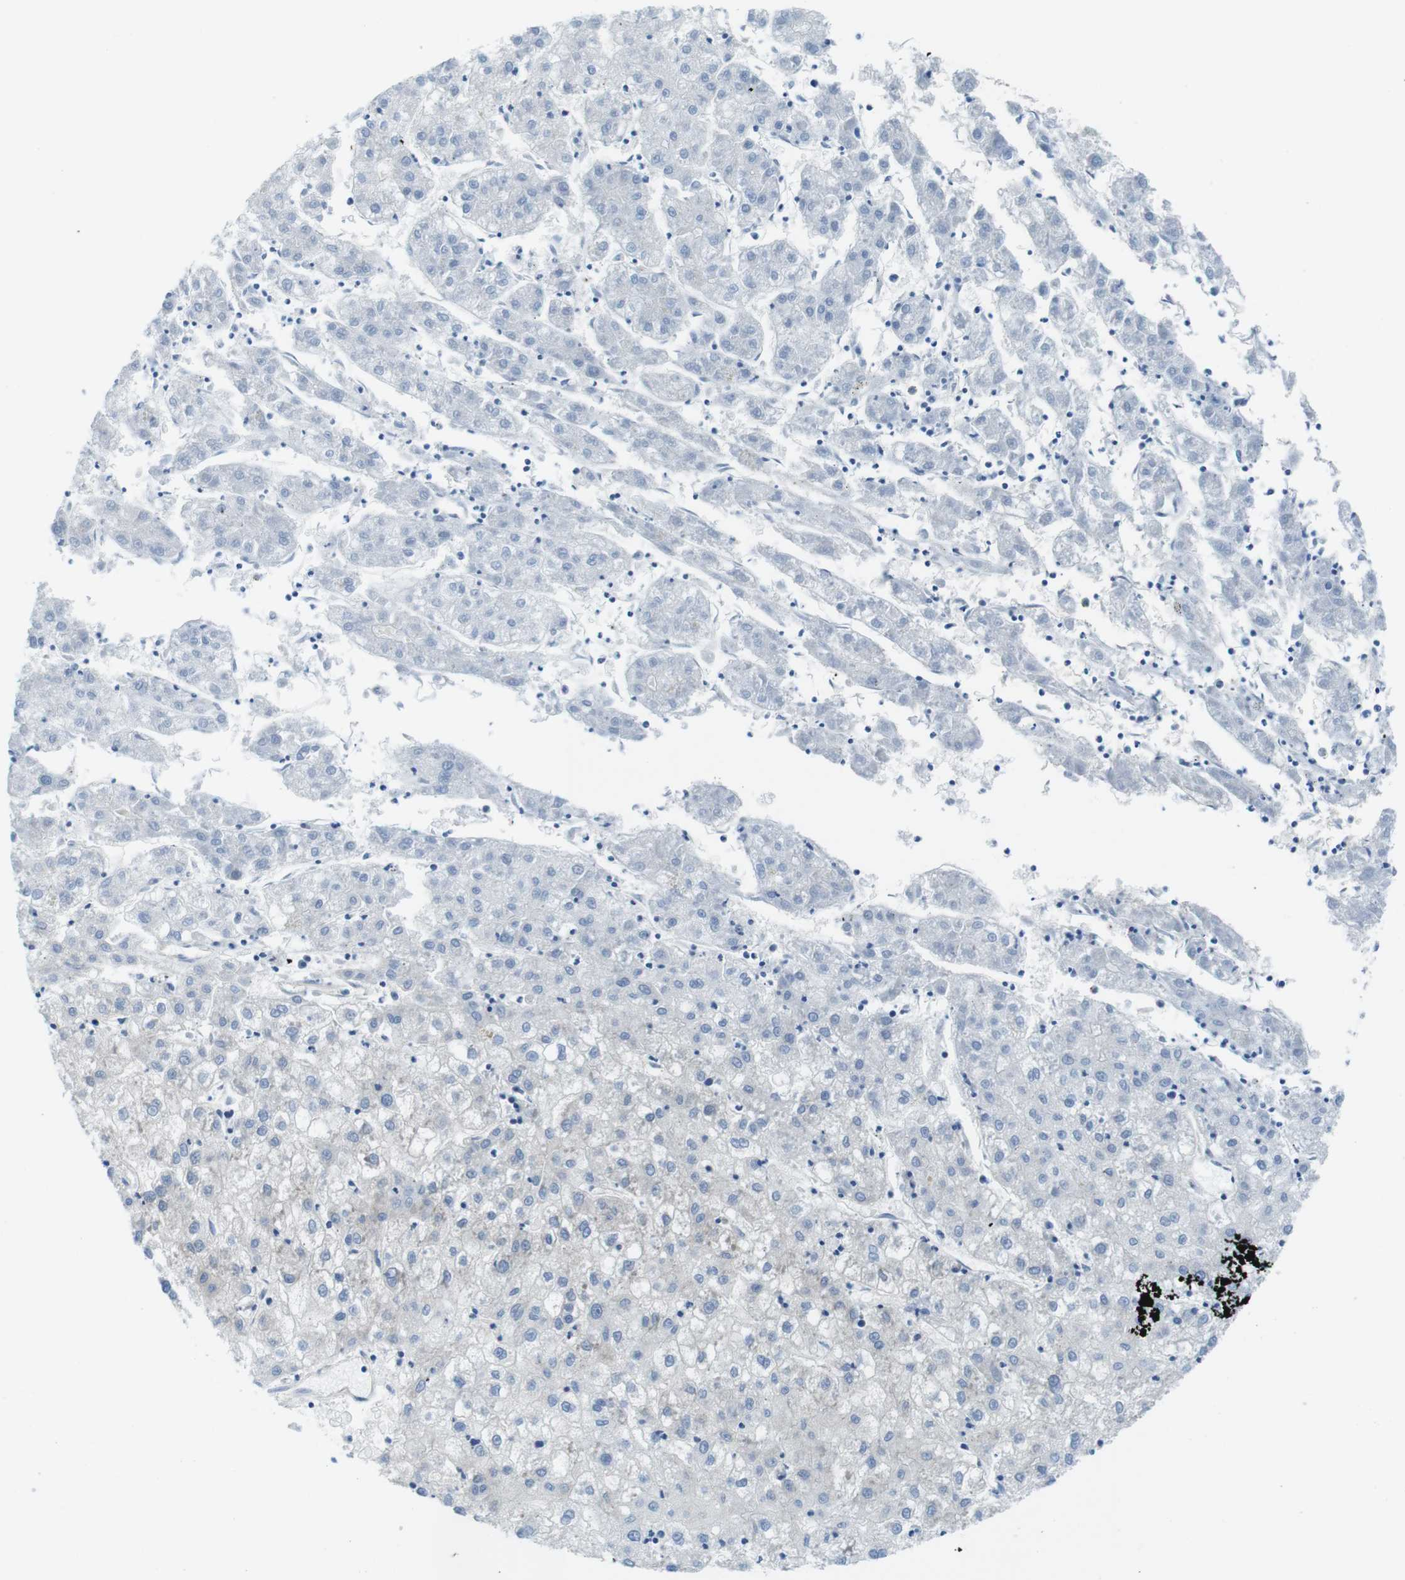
{"staining": {"intensity": "negative", "quantity": "none", "location": "none"}, "tissue": "liver cancer", "cell_type": "Tumor cells", "image_type": "cancer", "snomed": [{"axis": "morphology", "description": "Carcinoma, Hepatocellular, NOS"}, {"axis": "topography", "description": "Liver"}], "caption": "Immunohistochemistry of liver cancer exhibits no expression in tumor cells.", "gene": "EMP2", "patient": {"sex": "male", "age": 72}}